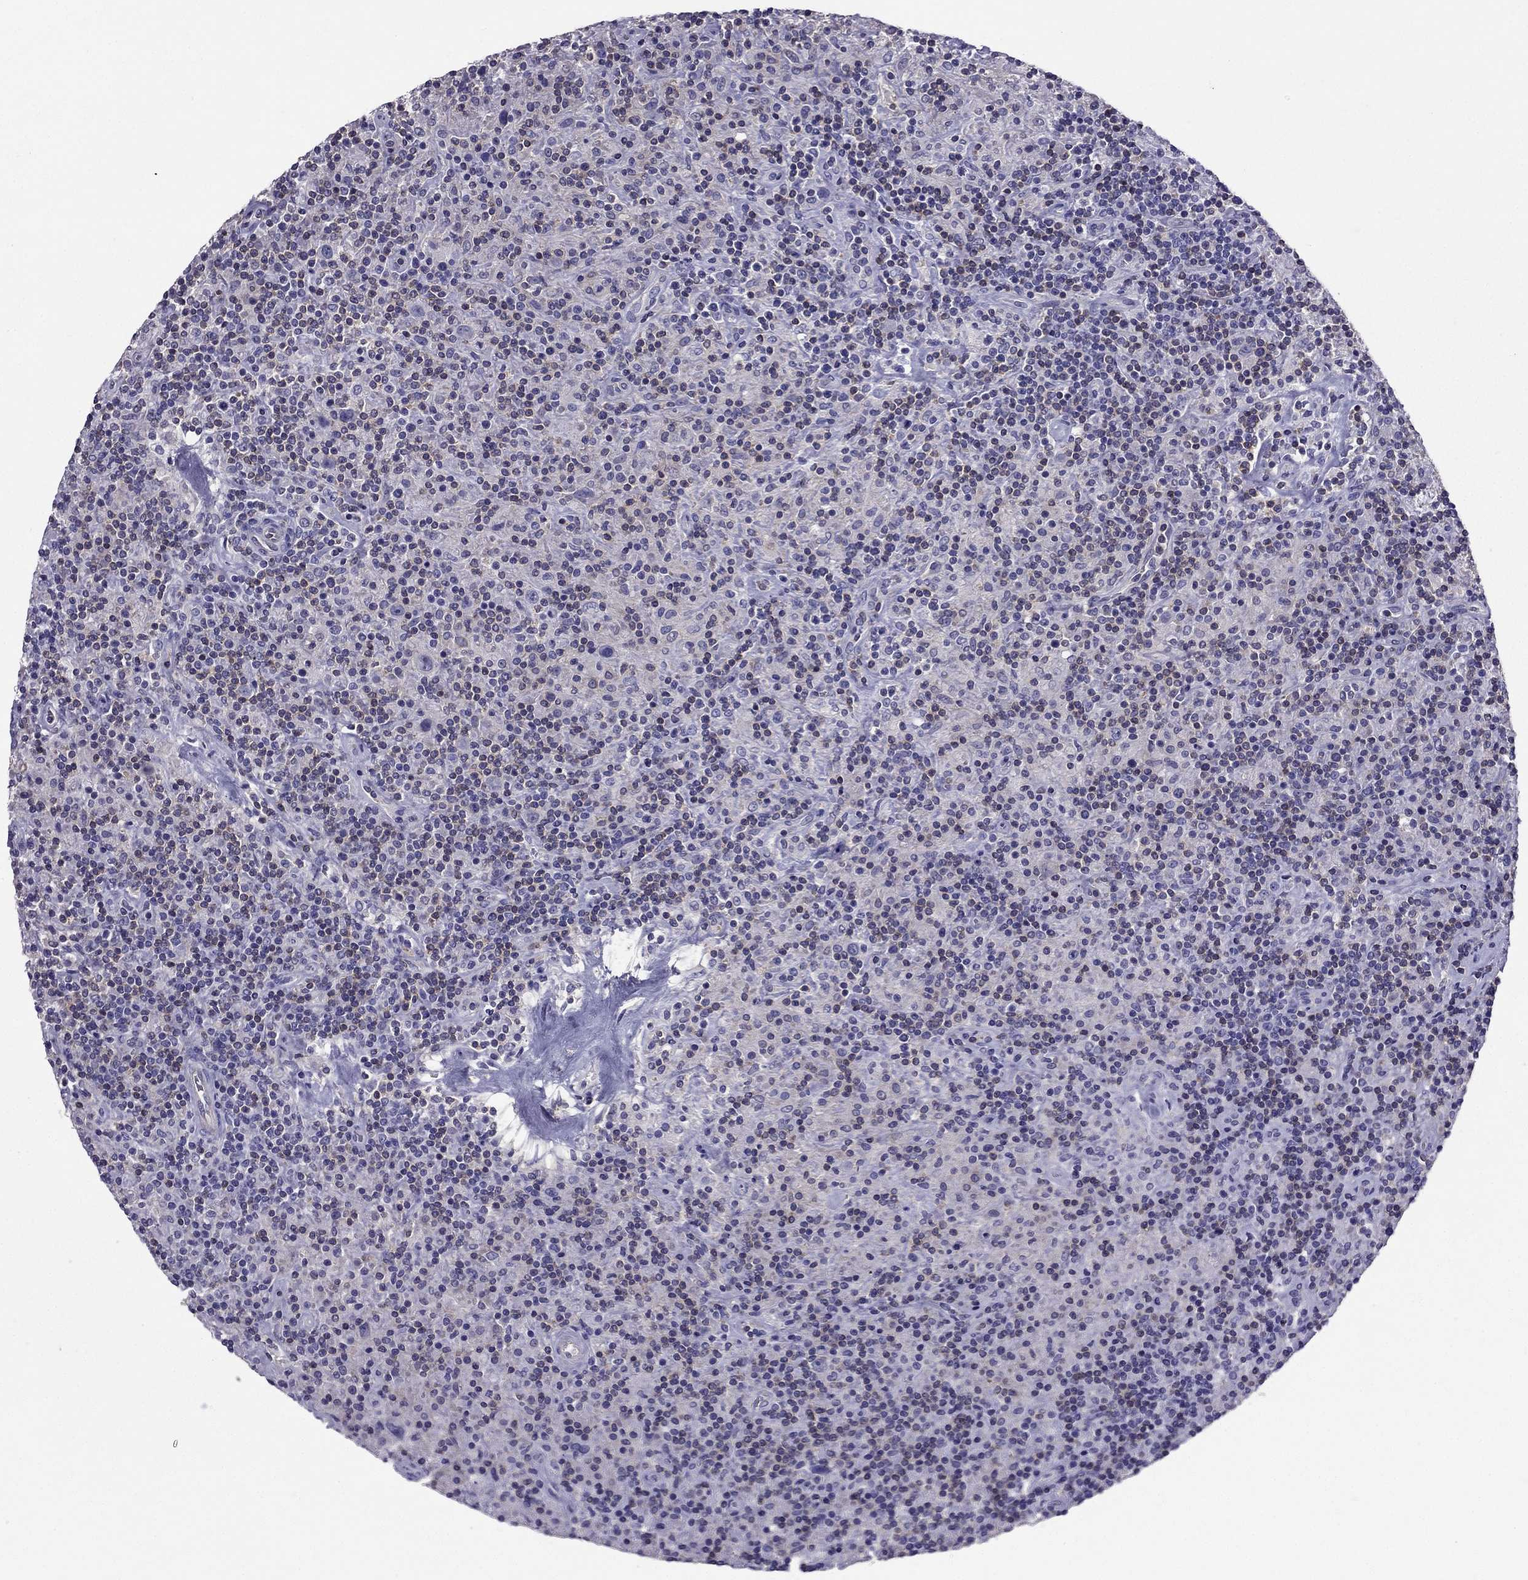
{"staining": {"intensity": "negative", "quantity": "none", "location": "none"}, "tissue": "lymphoma", "cell_type": "Tumor cells", "image_type": "cancer", "snomed": [{"axis": "morphology", "description": "Hodgkin's disease, NOS"}, {"axis": "topography", "description": "Lymph node"}], "caption": "An image of Hodgkin's disease stained for a protein displays no brown staining in tumor cells.", "gene": "AAK1", "patient": {"sex": "male", "age": 70}}